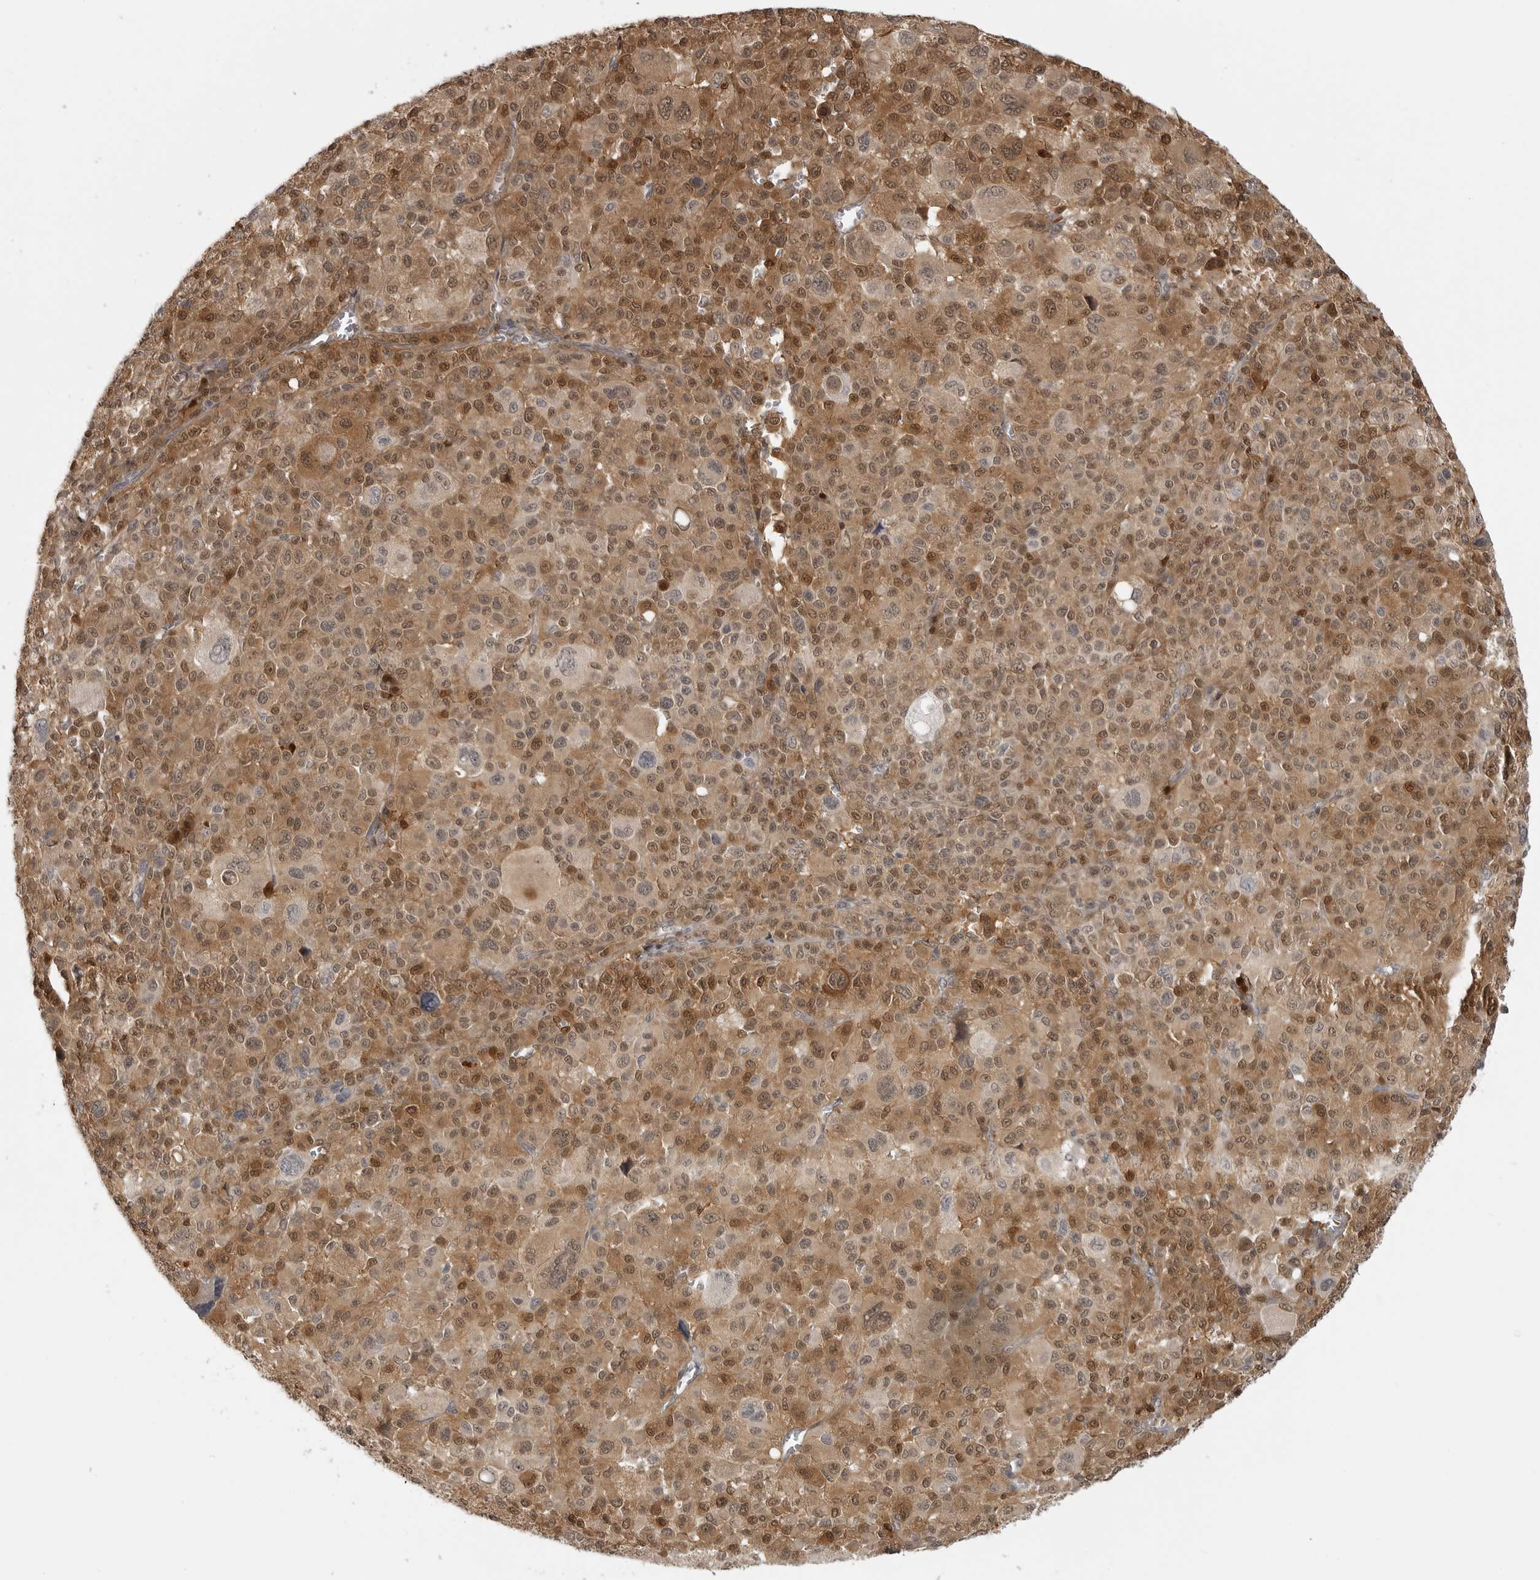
{"staining": {"intensity": "moderate", "quantity": ">75%", "location": "cytoplasmic/membranous,nuclear"}, "tissue": "melanoma", "cell_type": "Tumor cells", "image_type": "cancer", "snomed": [{"axis": "morphology", "description": "Malignant melanoma, Metastatic site"}, {"axis": "topography", "description": "Skin"}], "caption": "Immunohistochemical staining of melanoma demonstrates moderate cytoplasmic/membranous and nuclear protein positivity in approximately >75% of tumor cells.", "gene": "CTIF", "patient": {"sex": "female", "age": 74}}